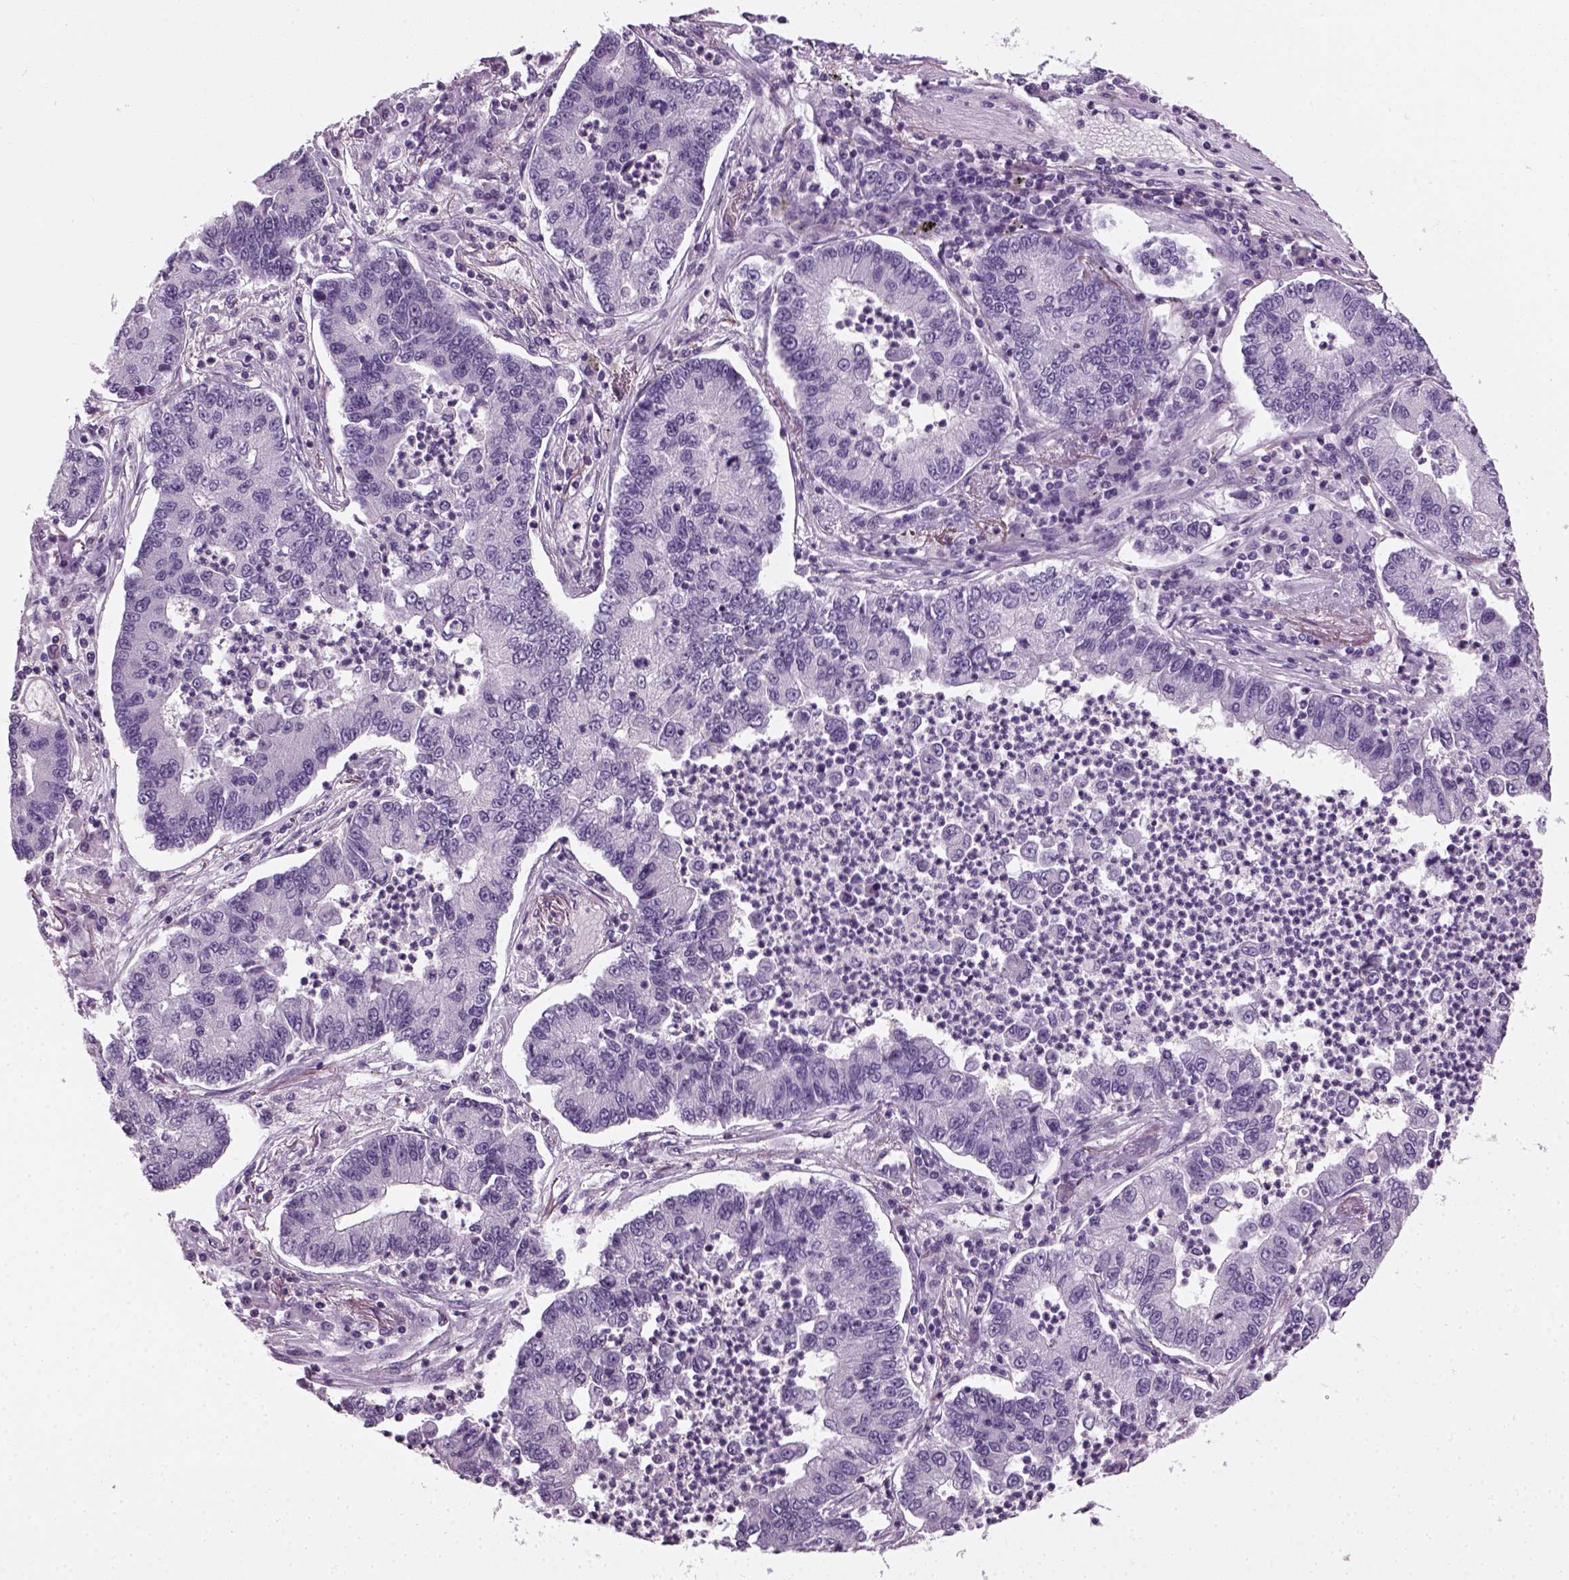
{"staining": {"intensity": "negative", "quantity": "none", "location": "none"}, "tissue": "lung cancer", "cell_type": "Tumor cells", "image_type": "cancer", "snomed": [{"axis": "morphology", "description": "Adenocarcinoma, NOS"}, {"axis": "topography", "description": "Lung"}], "caption": "Immunohistochemical staining of human lung adenocarcinoma demonstrates no significant positivity in tumor cells. The staining was performed using DAB to visualize the protein expression in brown, while the nuclei were stained in blue with hematoxylin (Magnification: 20x).", "gene": "ELOVL3", "patient": {"sex": "female", "age": 57}}